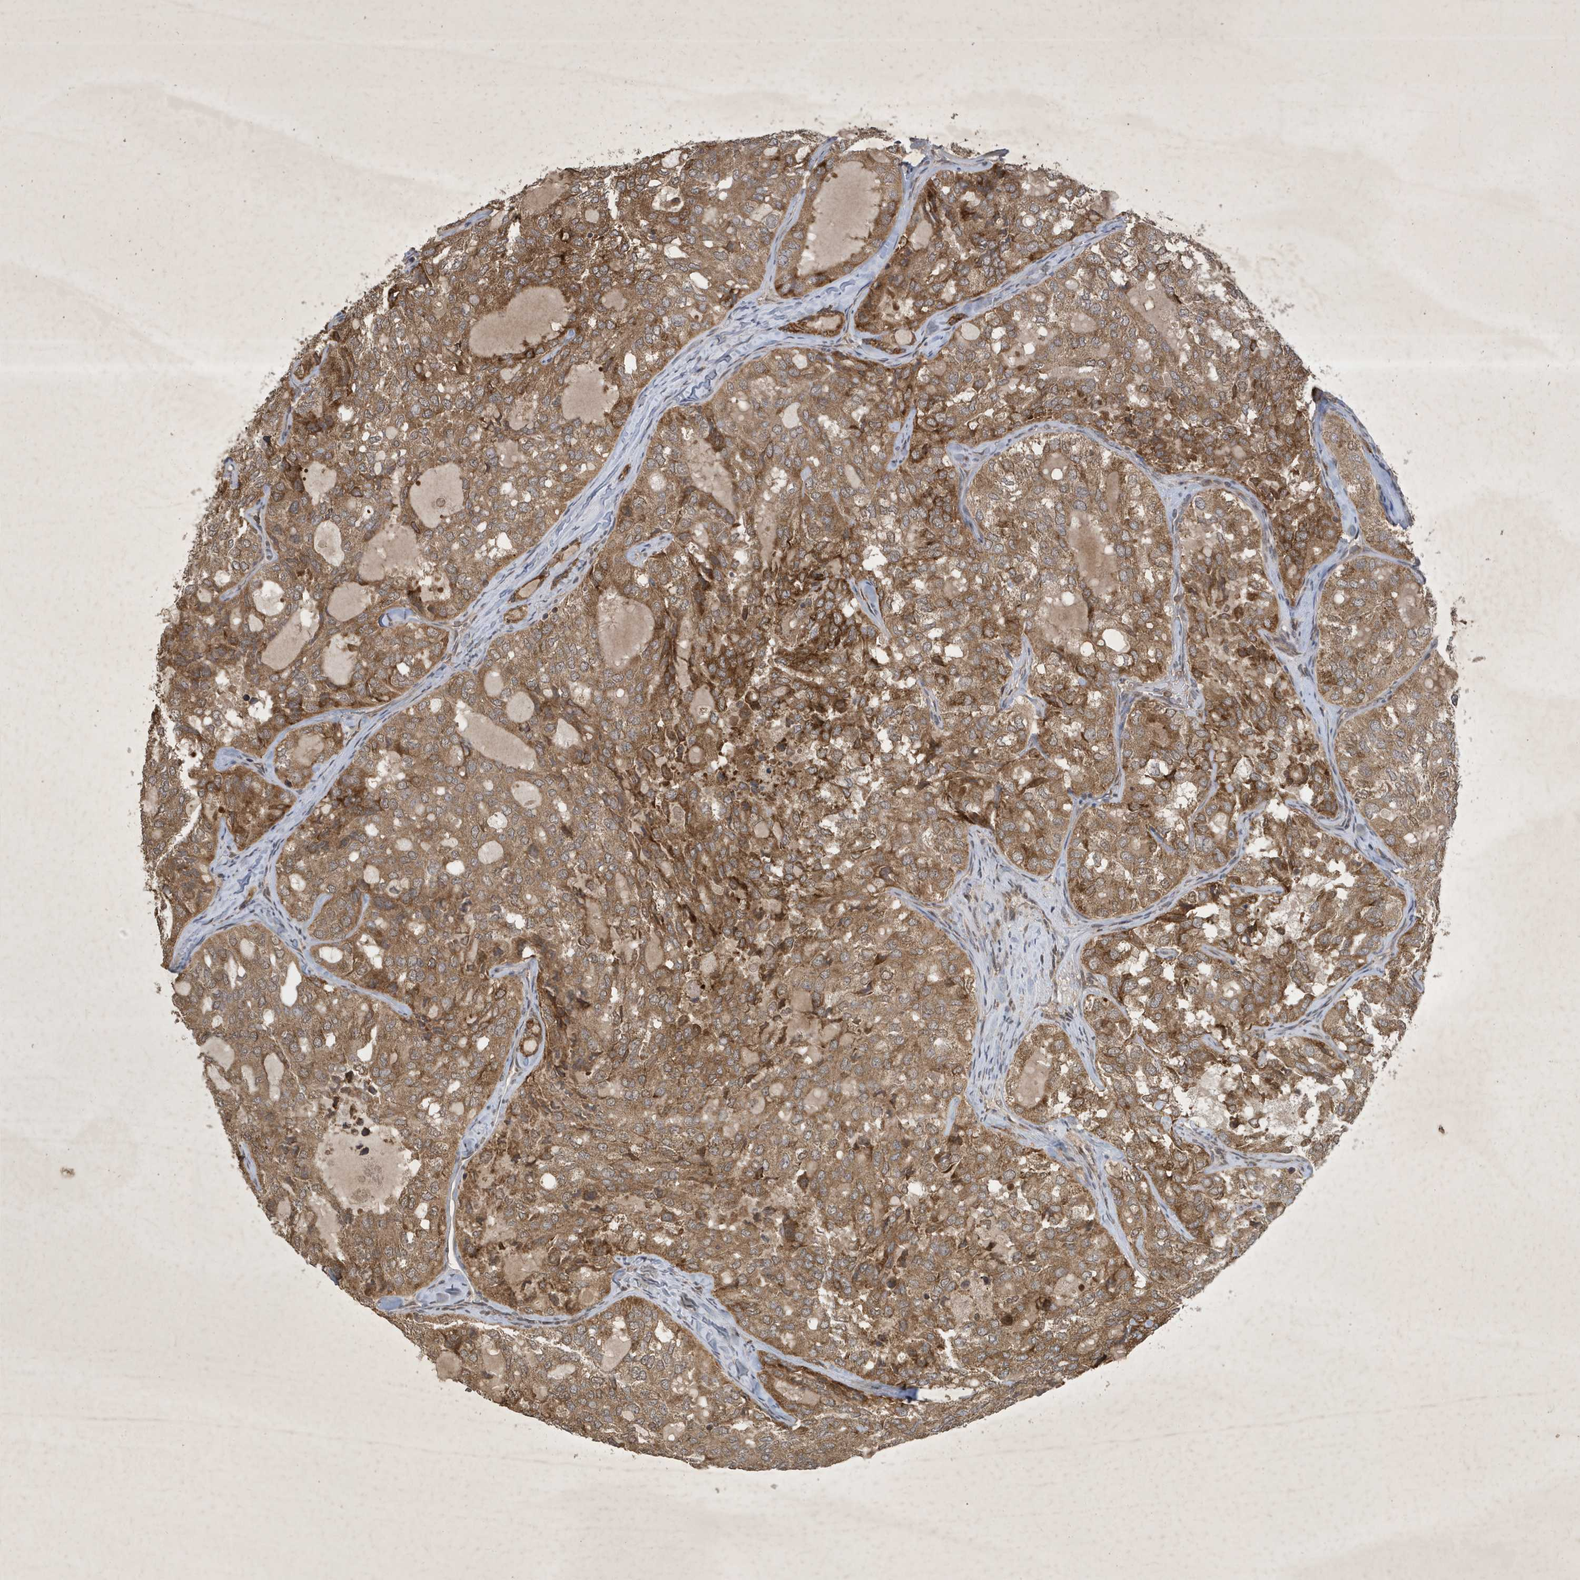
{"staining": {"intensity": "moderate", "quantity": ">75%", "location": "cytoplasmic/membranous"}, "tissue": "thyroid cancer", "cell_type": "Tumor cells", "image_type": "cancer", "snomed": [{"axis": "morphology", "description": "Follicular adenoma carcinoma, NOS"}, {"axis": "topography", "description": "Thyroid gland"}], "caption": "The image exhibits staining of thyroid cancer, revealing moderate cytoplasmic/membranous protein positivity (brown color) within tumor cells. Nuclei are stained in blue.", "gene": "STX10", "patient": {"sex": "male", "age": 75}}